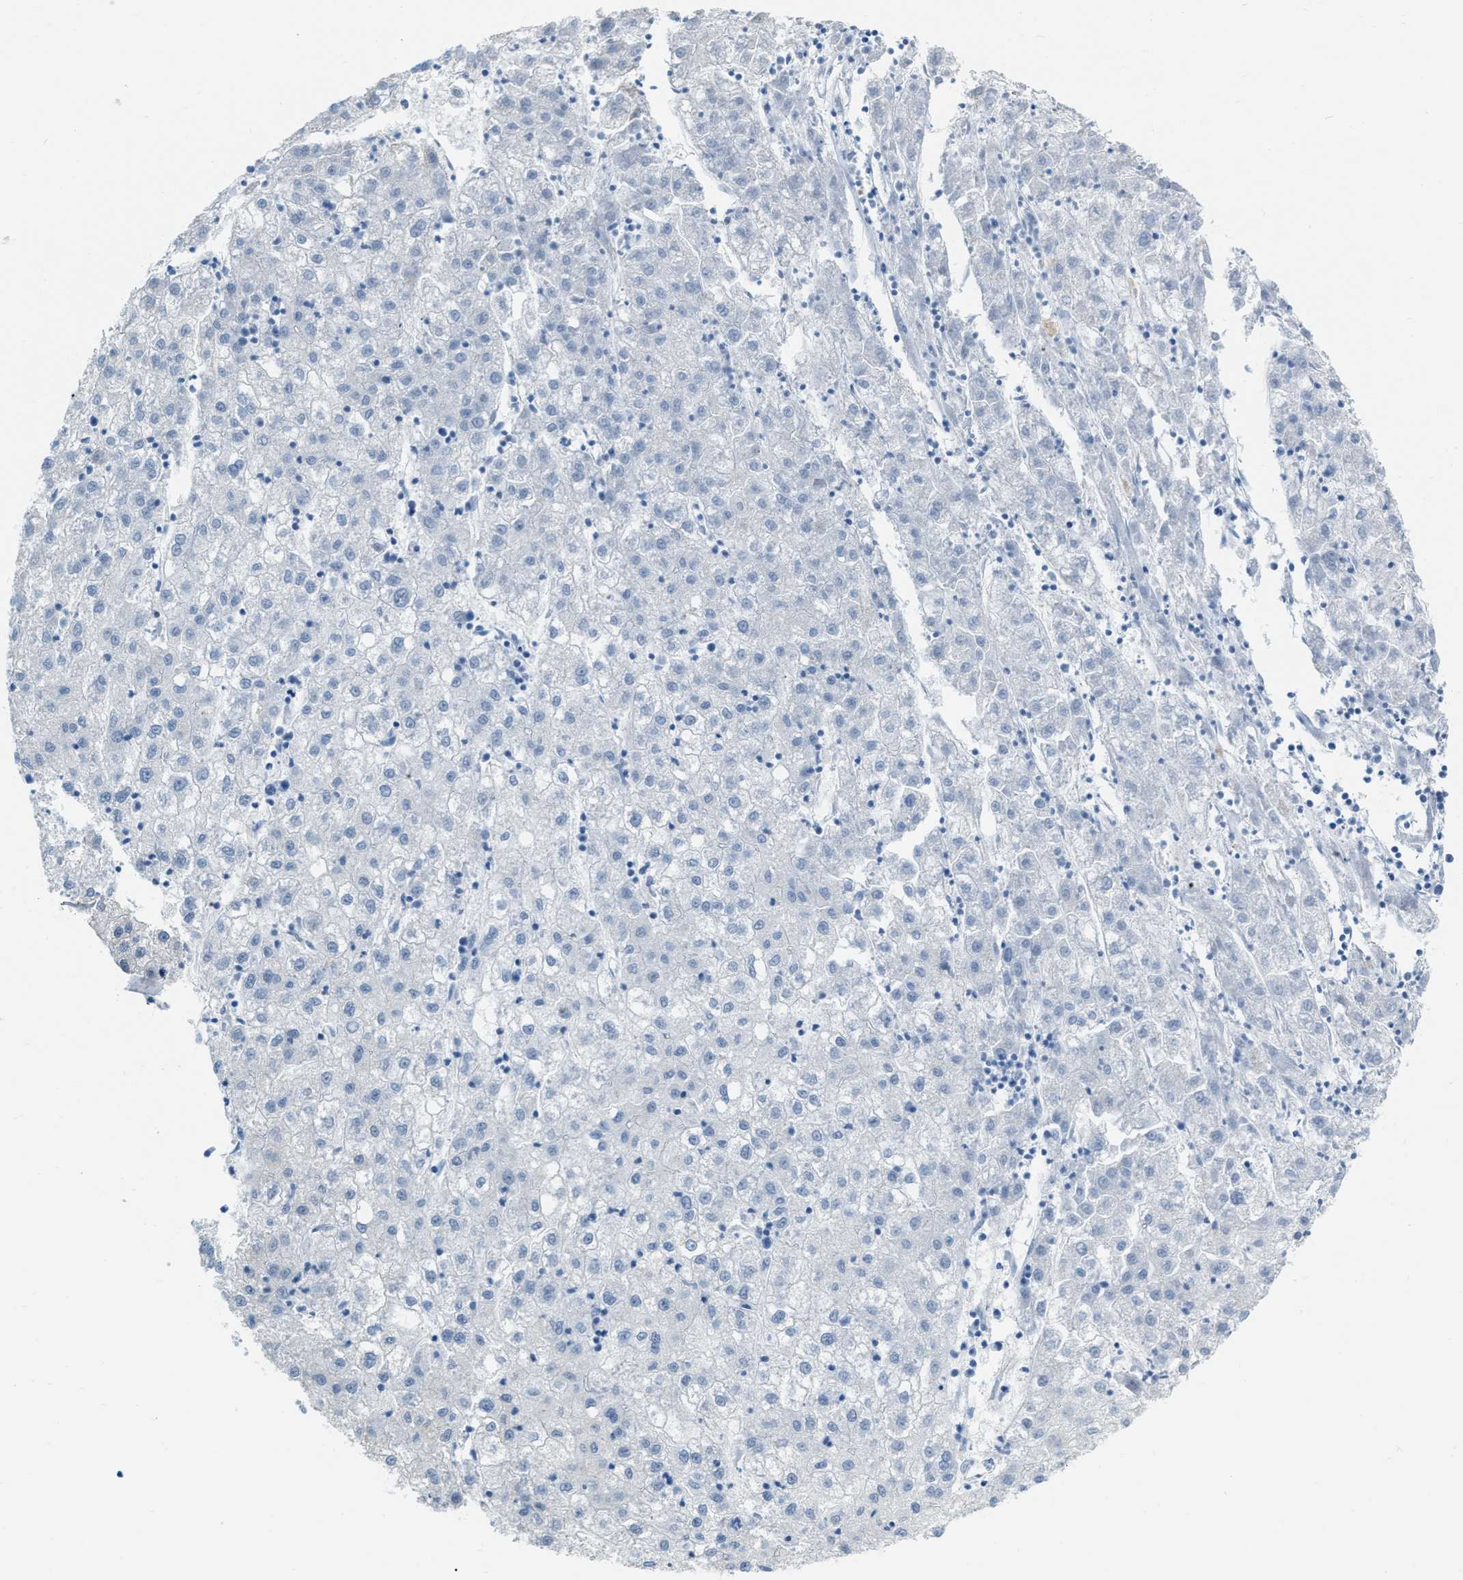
{"staining": {"intensity": "negative", "quantity": "none", "location": "none"}, "tissue": "liver cancer", "cell_type": "Tumor cells", "image_type": "cancer", "snomed": [{"axis": "morphology", "description": "Carcinoma, Hepatocellular, NOS"}, {"axis": "topography", "description": "Liver"}], "caption": "The histopathology image reveals no staining of tumor cells in liver cancer.", "gene": "PHRF1", "patient": {"sex": "male", "age": 72}}